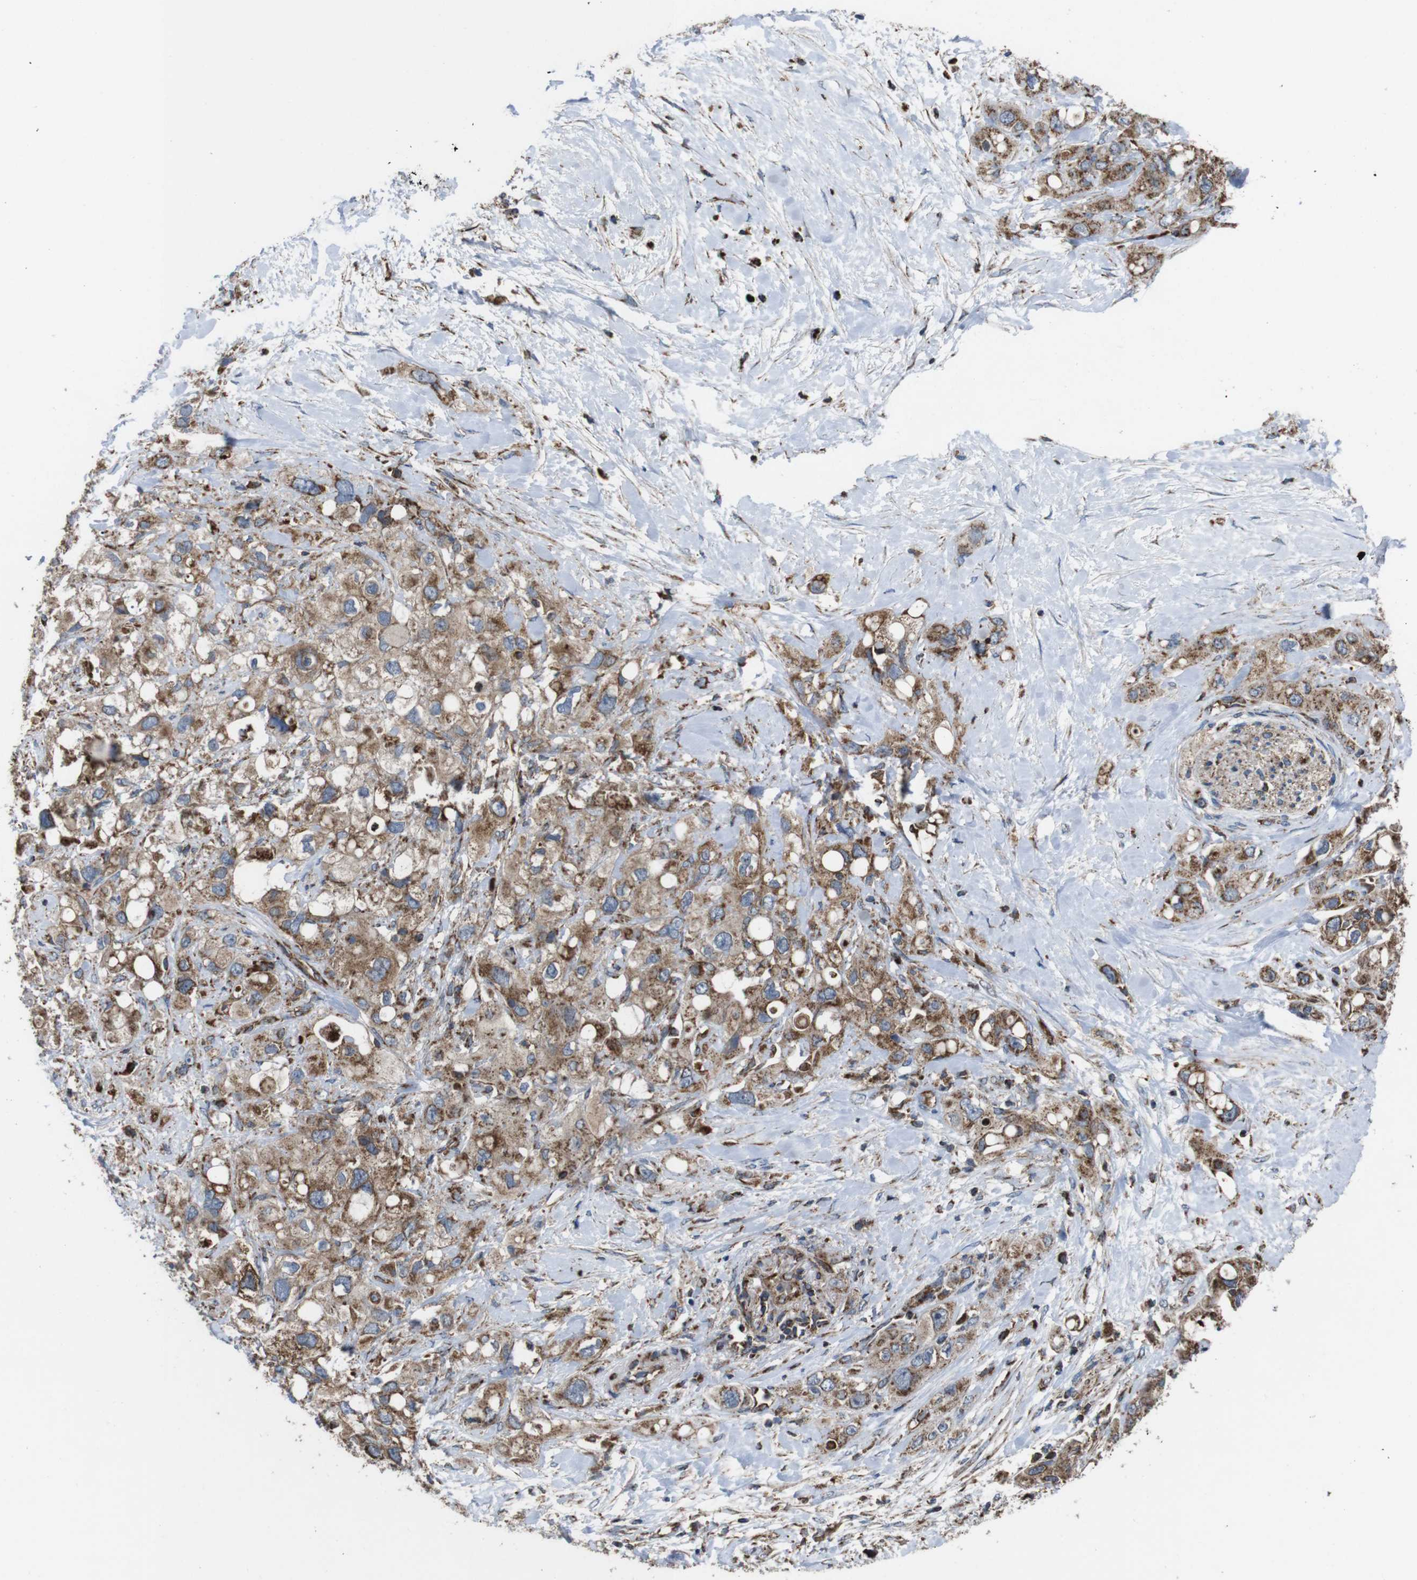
{"staining": {"intensity": "moderate", "quantity": ">75%", "location": "cytoplasmic/membranous"}, "tissue": "pancreatic cancer", "cell_type": "Tumor cells", "image_type": "cancer", "snomed": [{"axis": "morphology", "description": "Adenocarcinoma, NOS"}, {"axis": "topography", "description": "Pancreas"}], "caption": "Protein expression analysis of pancreatic adenocarcinoma reveals moderate cytoplasmic/membranous staining in approximately >75% of tumor cells.", "gene": "HK1", "patient": {"sex": "female", "age": 56}}